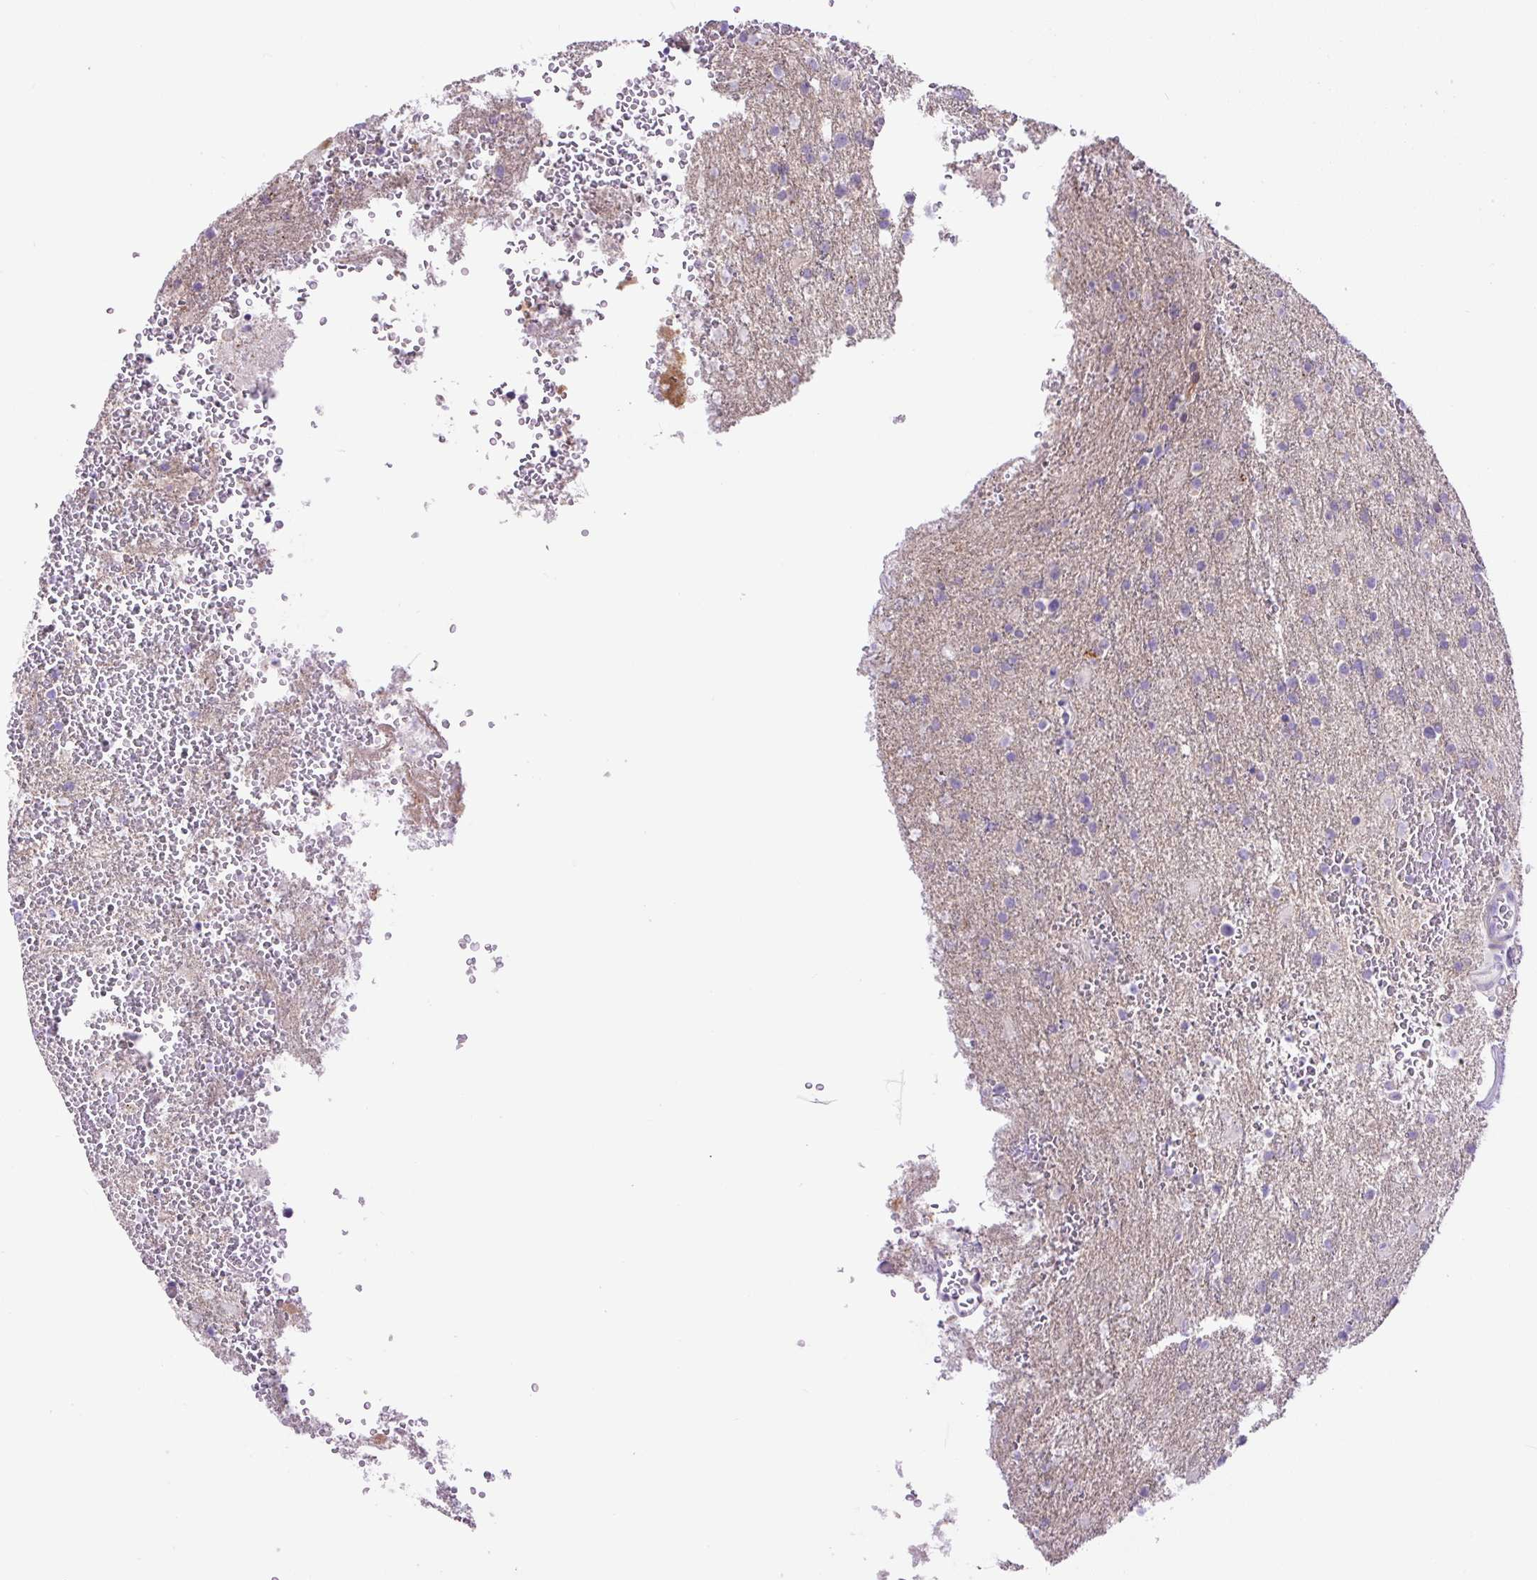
{"staining": {"intensity": "negative", "quantity": "none", "location": "none"}, "tissue": "glioma", "cell_type": "Tumor cells", "image_type": "cancer", "snomed": [{"axis": "morphology", "description": "Glioma, malignant, High grade"}, {"axis": "topography", "description": "Brain"}], "caption": "Immunohistochemistry micrograph of glioma stained for a protein (brown), which shows no staining in tumor cells. (Brightfield microscopy of DAB (3,3'-diaminobenzidine) IHC at high magnification).", "gene": "ZNF596", "patient": {"sex": "female", "age": 74}}